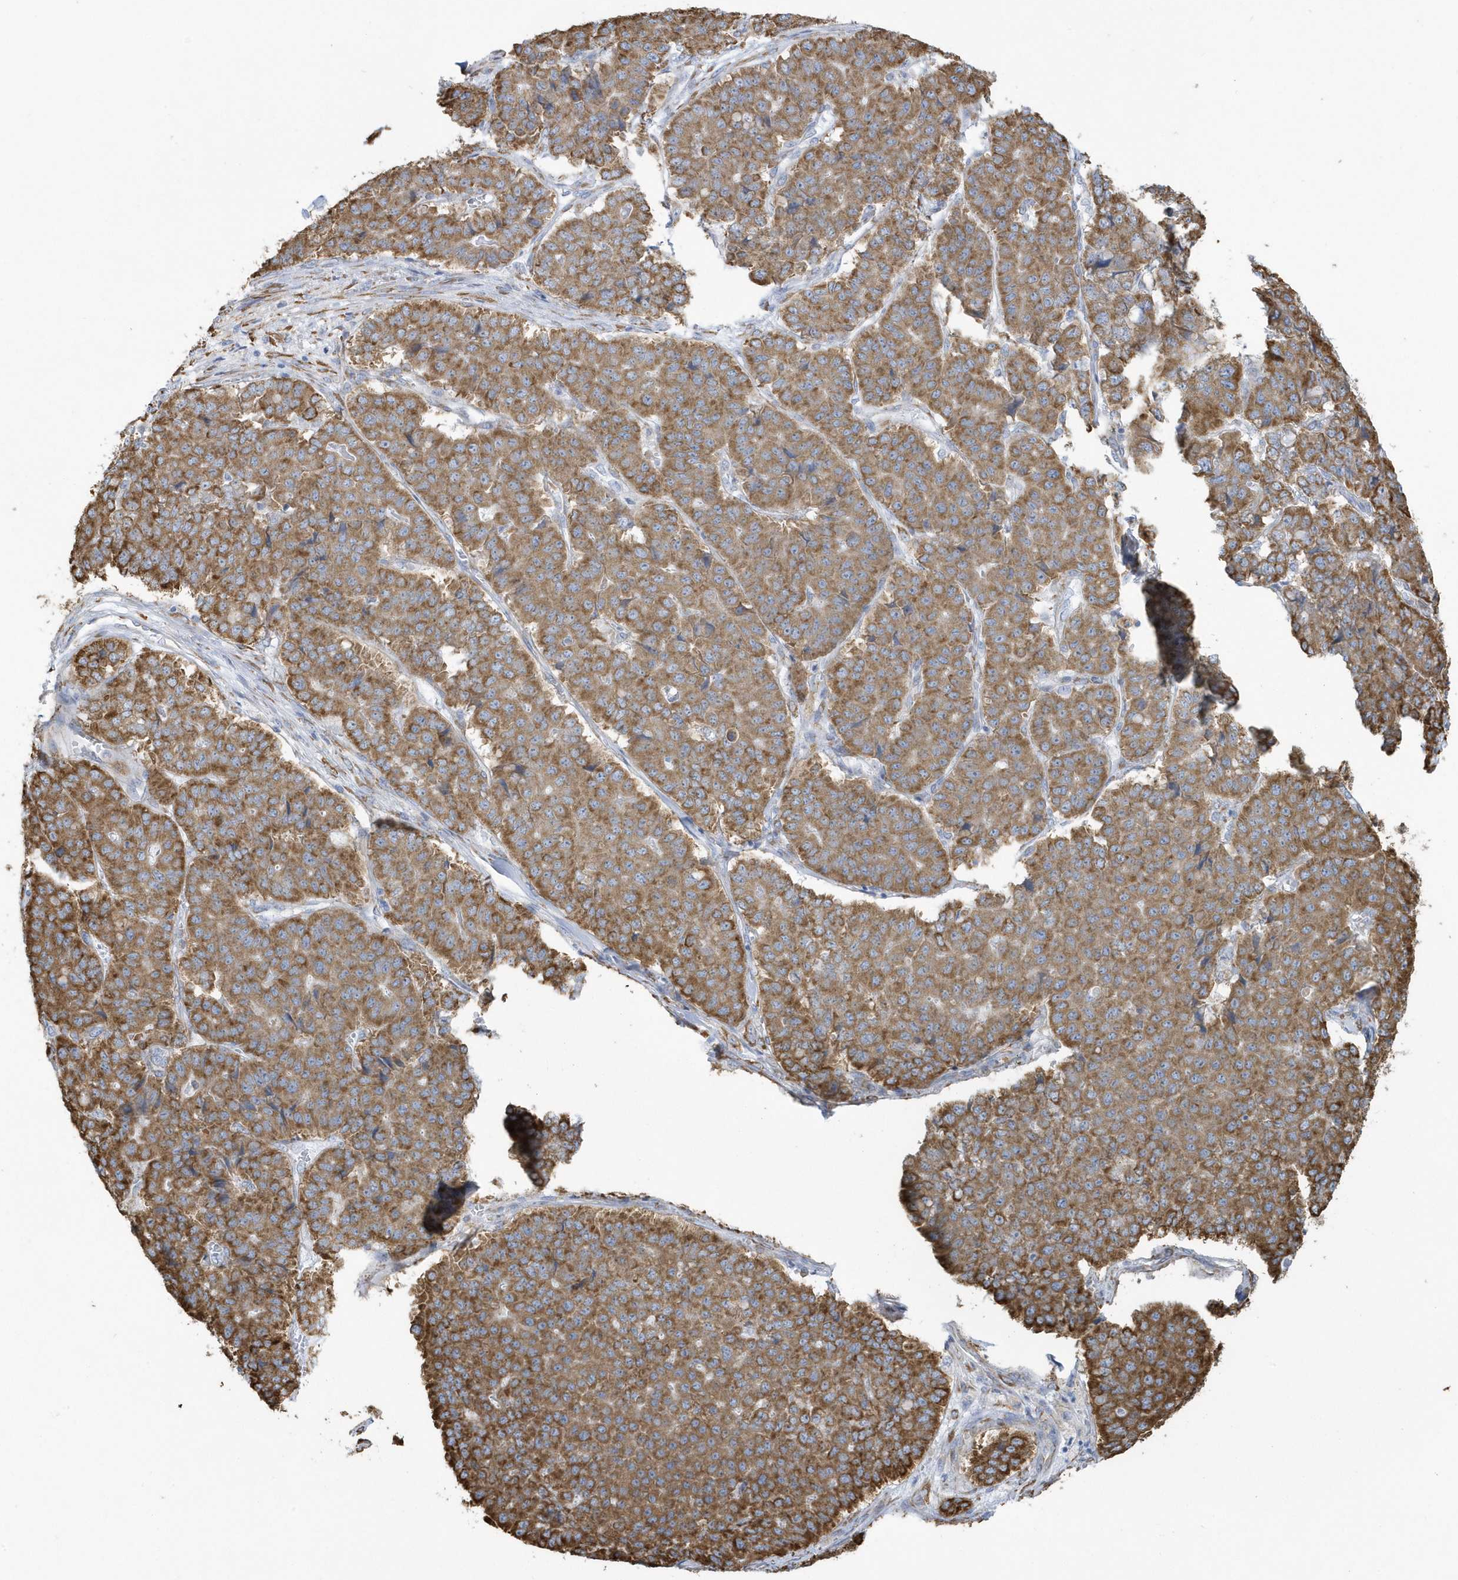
{"staining": {"intensity": "moderate", "quantity": ">75%", "location": "cytoplasmic/membranous"}, "tissue": "pancreatic cancer", "cell_type": "Tumor cells", "image_type": "cancer", "snomed": [{"axis": "morphology", "description": "Adenocarcinoma, NOS"}, {"axis": "topography", "description": "Pancreas"}], "caption": "Immunohistochemistry histopathology image of neoplastic tissue: pancreatic cancer (adenocarcinoma) stained using IHC demonstrates medium levels of moderate protein expression localized specifically in the cytoplasmic/membranous of tumor cells, appearing as a cytoplasmic/membranous brown color.", "gene": "DCAF1", "patient": {"sex": "male", "age": 50}}